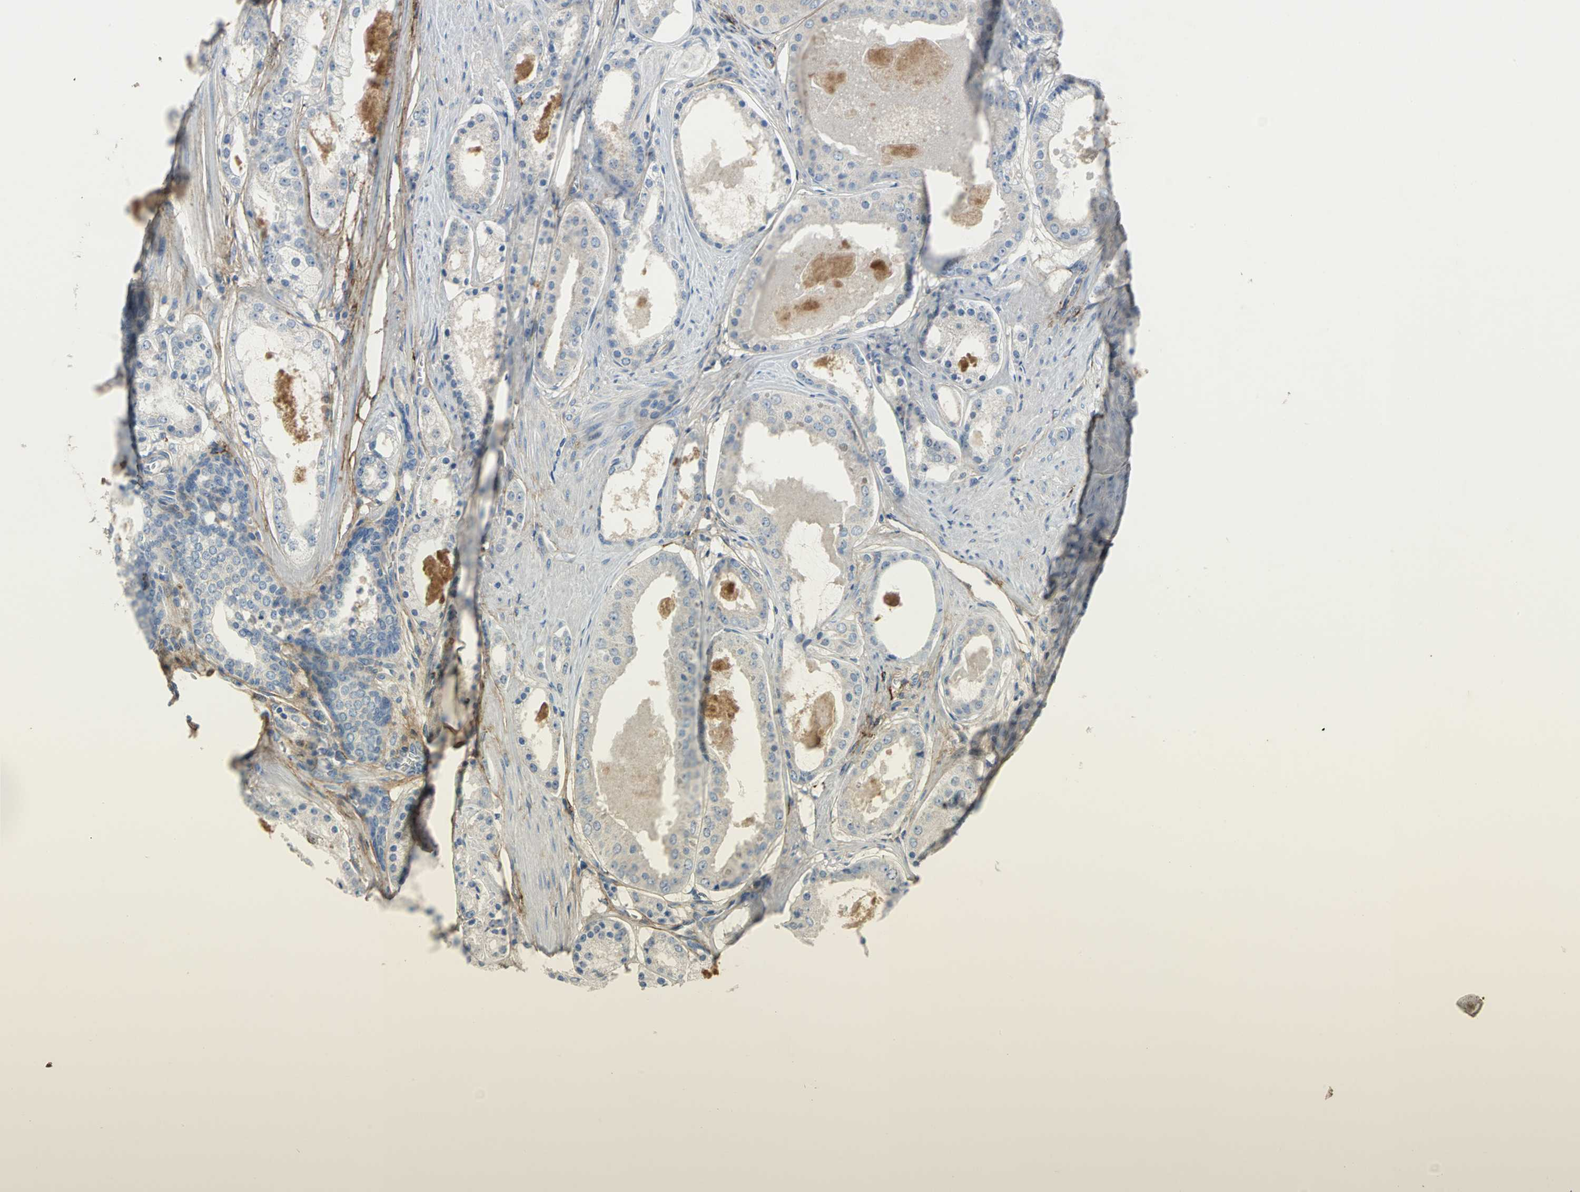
{"staining": {"intensity": "negative", "quantity": "none", "location": "none"}, "tissue": "prostate cancer", "cell_type": "Tumor cells", "image_type": "cancer", "snomed": [{"axis": "morphology", "description": "Adenocarcinoma, Low grade"}, {"axis": "topography", "description": "Prostate"}], "caption": "Immunohistochemical staining of human prostate cancer (low-grade adenocarcinoma) demonstrates no significant staining in tumor cells. (DAB (3,3'-diaminobenzidine) immunohistochemistry (IHC) with hematoxylin counter stain).", "gene": "EFNB3", "patient": {"sex": "male", "age": 57}}